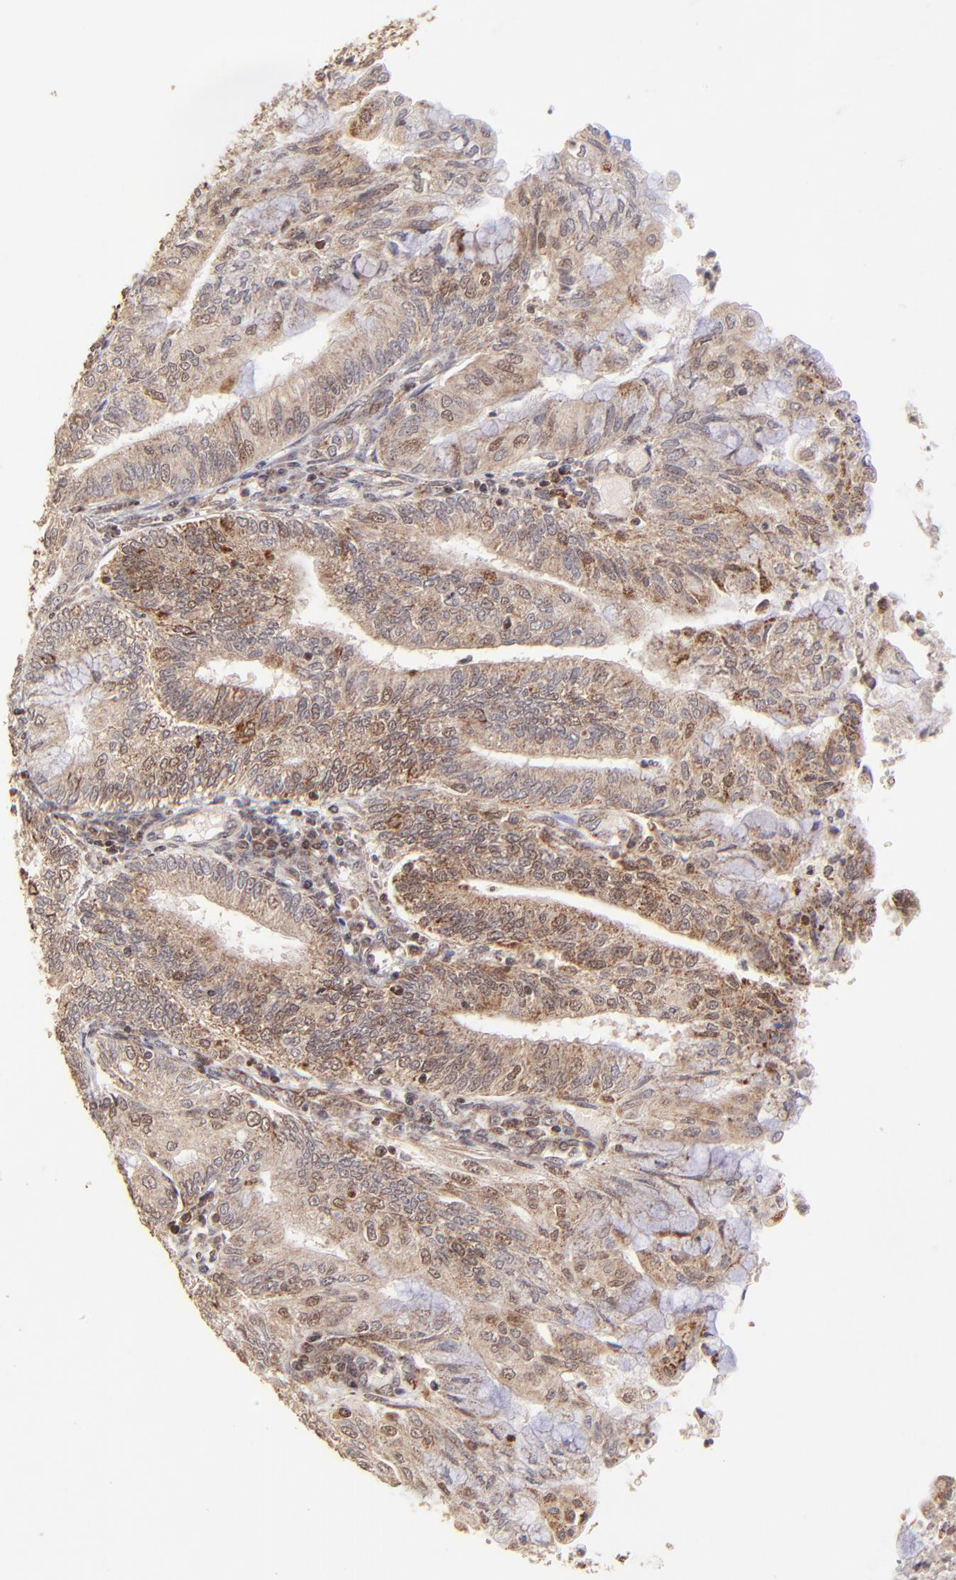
{"staining": {"intensity": "moderate", "quantity": ">75%", "location": "cytoplasmic/membranous"}, "tissue": "endometrial cancer", "cell_type": "Tumor cells", "image_type": "cancer", "snomed": [{"axis": "morphology", "description": "Adenocarcinoma, NOS"}, {"axis": "topography", "description": "Endometrium"}], "caption": "This is a micrograph of IHC staining of adenocarcinoma (endometrial), which shows moderate expression in the cytoplasmic/membranous of tumor cells.", "gene": "MED15", "patient": {"sex": "female", "age": 59}}